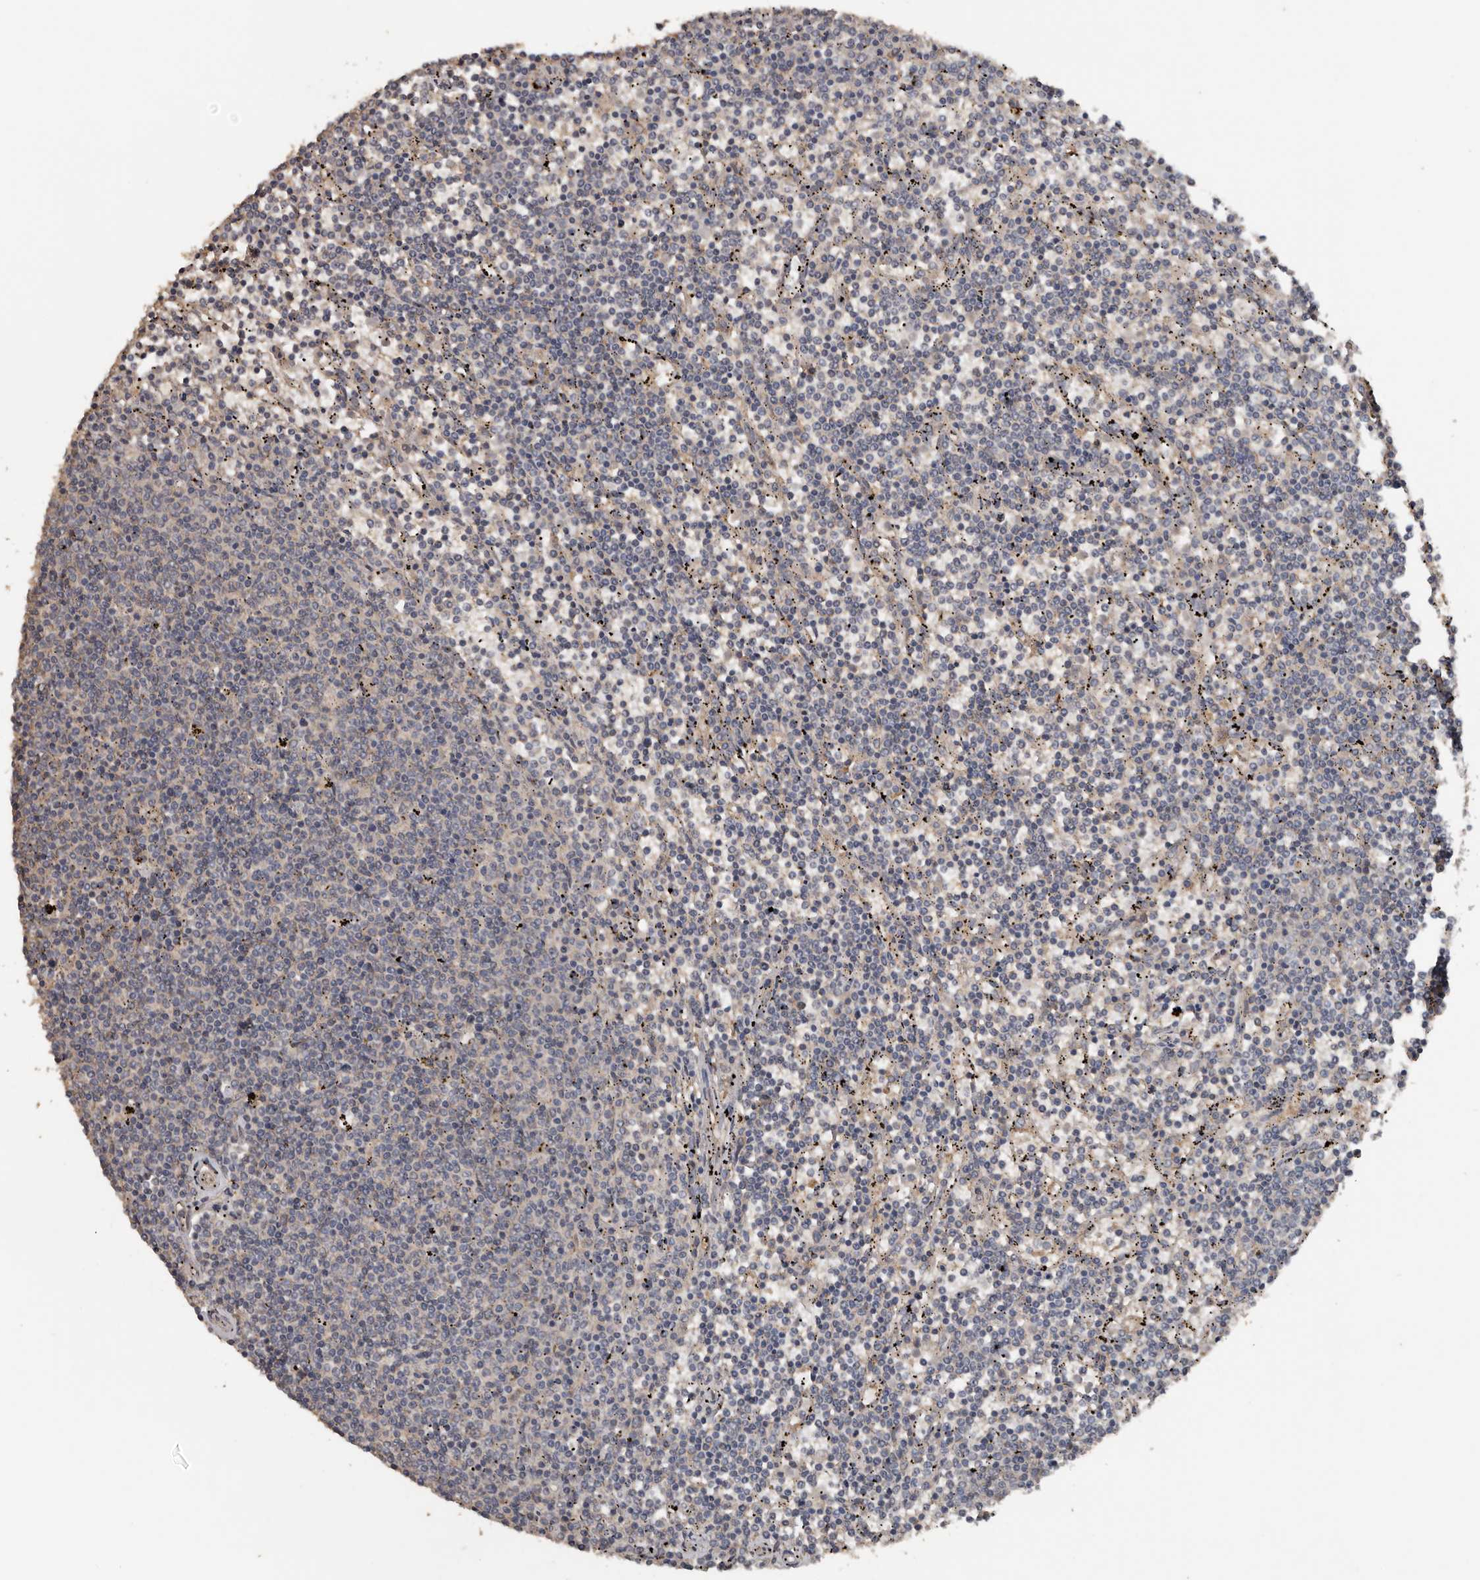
{"staining": {"intensity": "negative", "quantity": "none", "location": "none"}, "tissue": "lymphoma", "cell_type": "Tumor cells", "image_type": "cancer", "snomed": [{"axis": "morphology", "description": "Malignant lymphoma, non-Hodgkin's type, Low grade"}, {"axis": "topography", "description": "Spleen"}], "caption": "Lymphoma stained for a protein using immunohistochemistry shows no positivity tumor cells.", "gene": "HYAL4", "patient": {"sex": "female", "age": 50}}